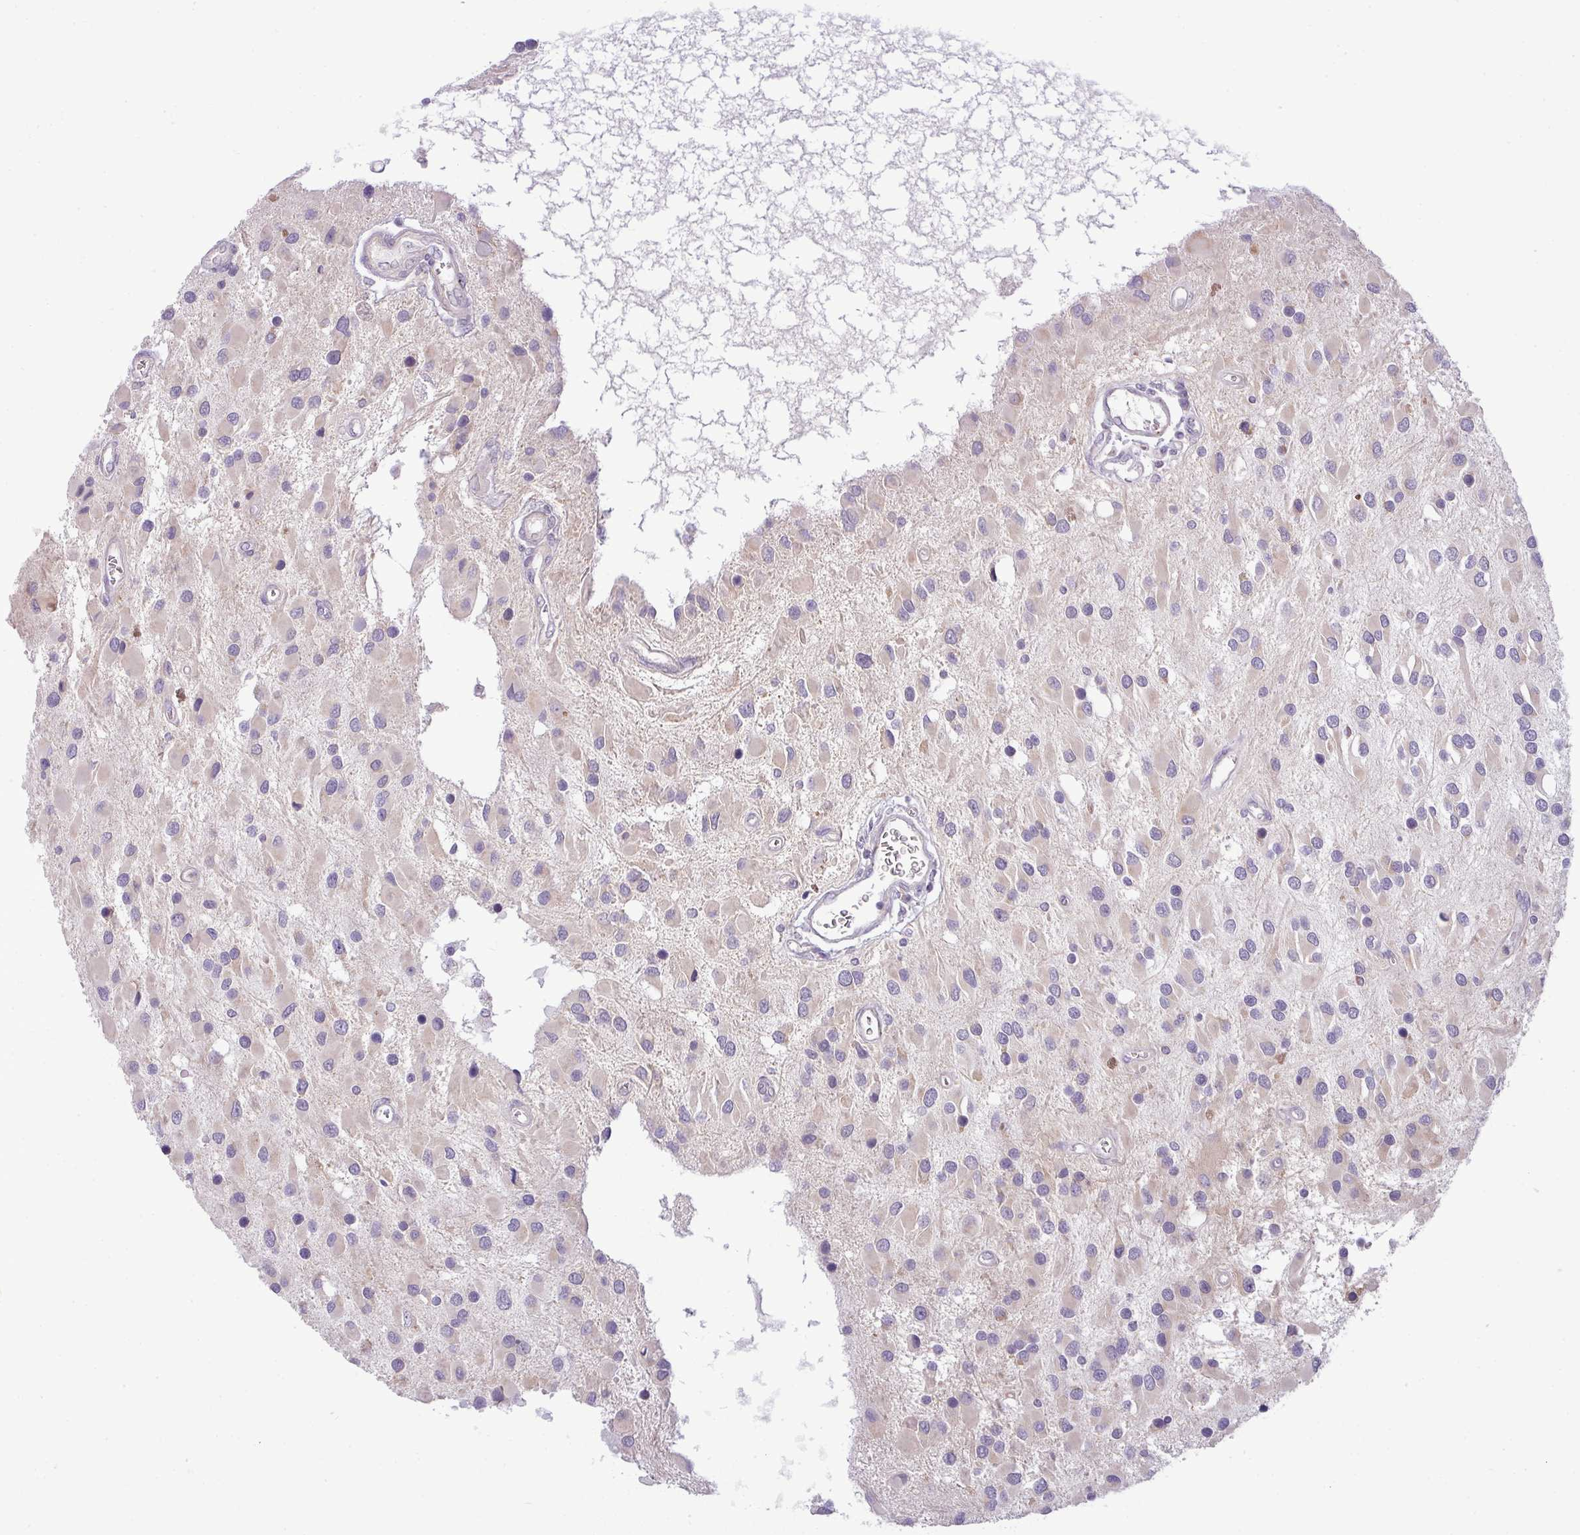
{"staining": {"intensity": "negative", "quantity": "none", "location": "none"}, "tissue": "glioma", "cell_type": "Tumor cells", "image_type": "cancer", "snomed": [{"axis": "morphology", "description": "Glioma, malignant, High grade"}, {"axis": "topography", "description": "Brain"}], "caption": "Immunohistochemistry micrograph of neoplastic tissue: malignant glioma (high-grade) stained with DAB reveals no significant protein staining in tumor cells.", "gene": "HBEGF", "patient": {"sex": "male", "age": 53}}